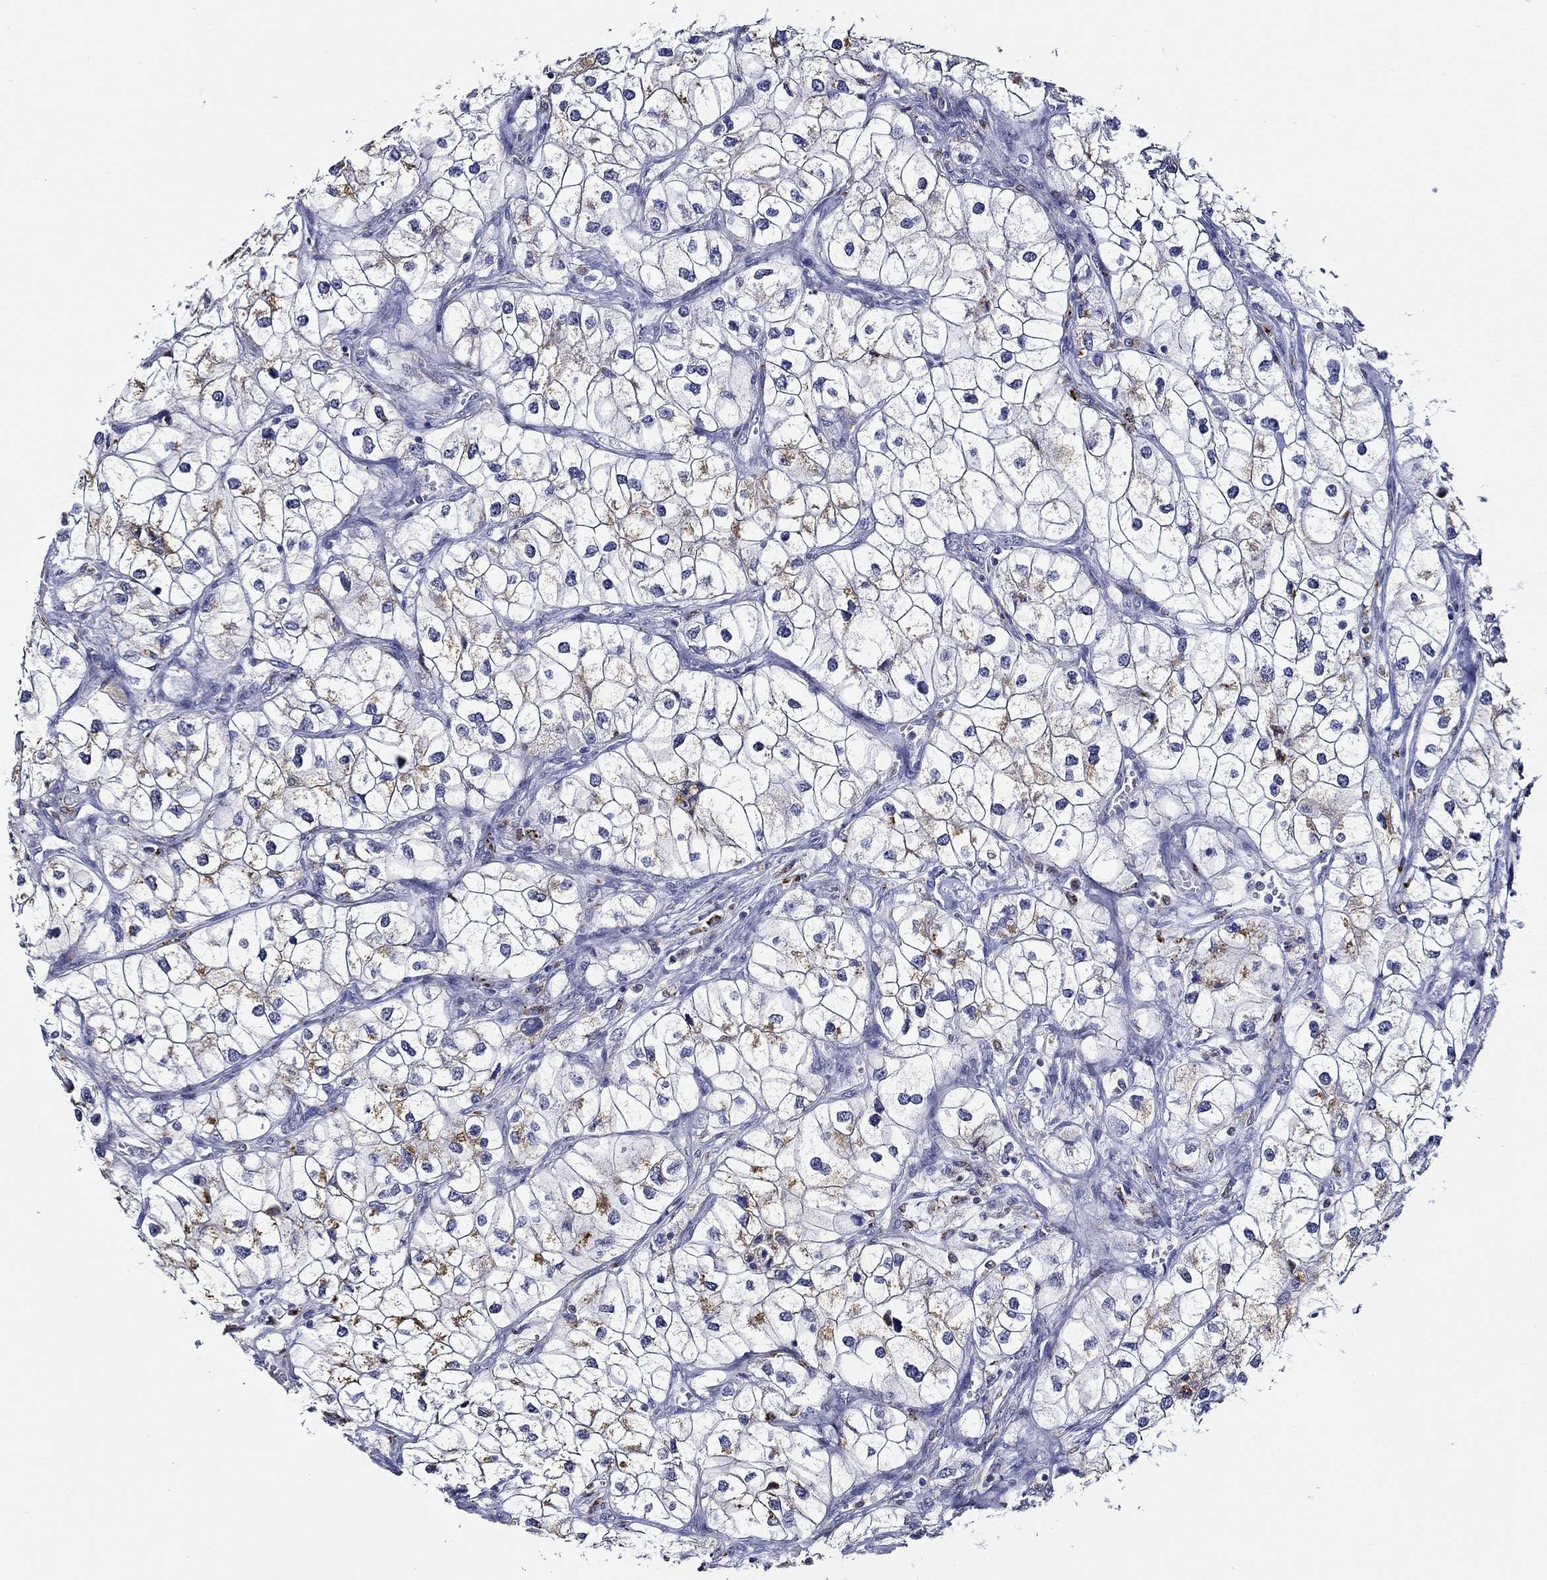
{"staining": {"intensity": "negative", "quantity": "none", "location": "none"}, "tissue": "renal cancer", "cell_type": "Tumor cells", "image_type": "cancer", "snomed": [{"axis": "morphology", "description": "Adenocarcinoma, NOS"}, {"axis": "topography", "description": "Kidney"}], "caption": "A high-resolution photomicrograph shows IHC staining of renal cancer (adenocarcinoma), which reveals no significant expression in tumor cells. (DAB immunohistochemistry visualized using brightfield microscopy, high magnification).", "gene": "GATA2", "patient": {"sex": "male", "age": 59}}